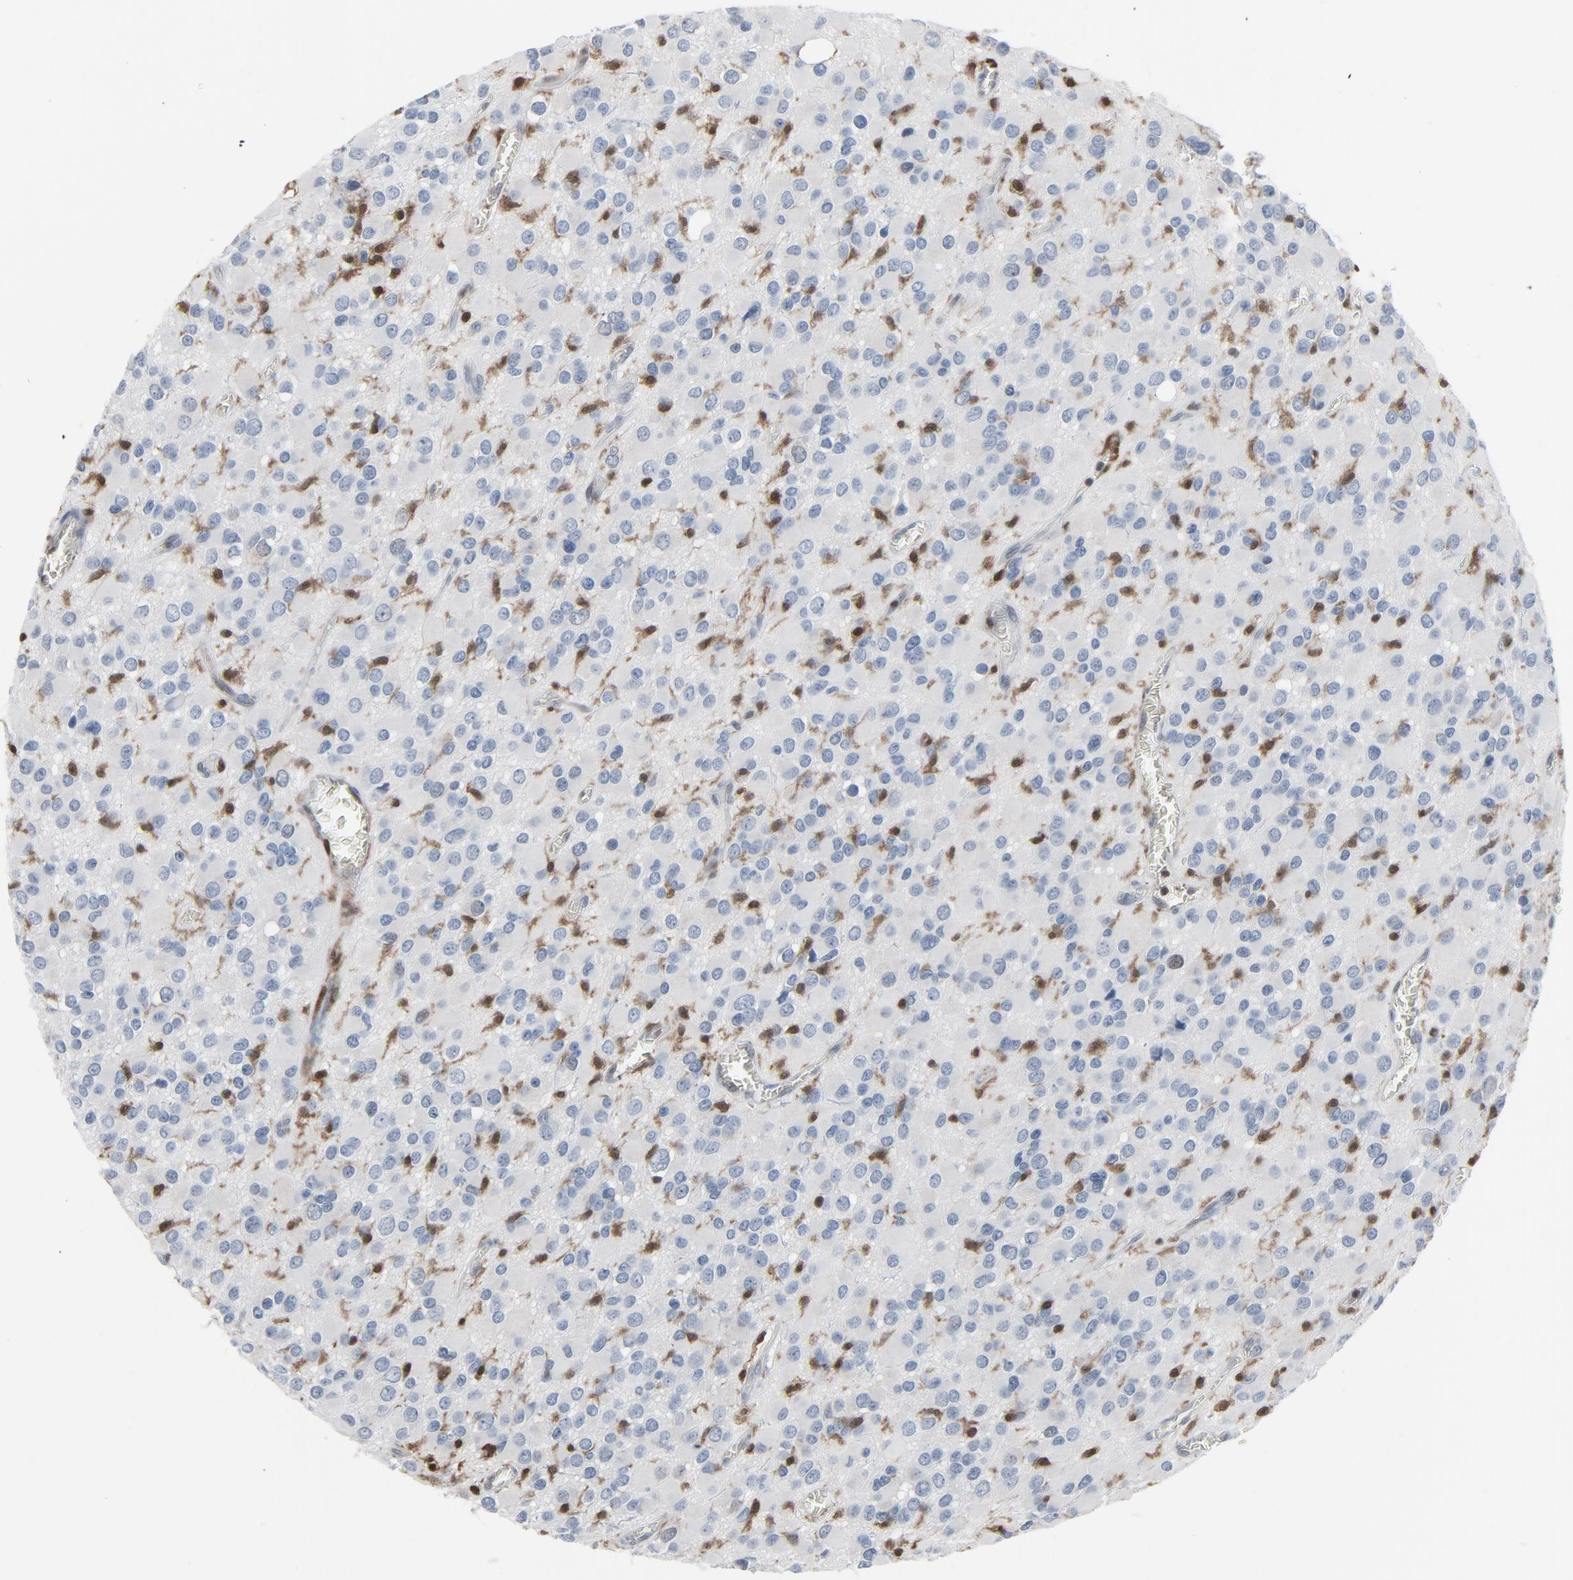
{"staining": {"intensity": "strong", "quantity": "<25%", "location": "nuclear"}, "tissue": "glioma", "cell_type": "Tumor cells", "image_type": "cancer", "snomed": [{"axis": "morphology", "description": "Glioma, malignant, Low grade"}, {"axis": "topography", "description": "Brain"}], "caption": "A high-resolution image shows immunohistochemistry (IHC) staining of malignant glioma (low-grade), which shows strong nuclear positivity in approximately <25% of tumor cells.", "gene": "STAT5A", "patient": {"sex": "male", "age": 42}}